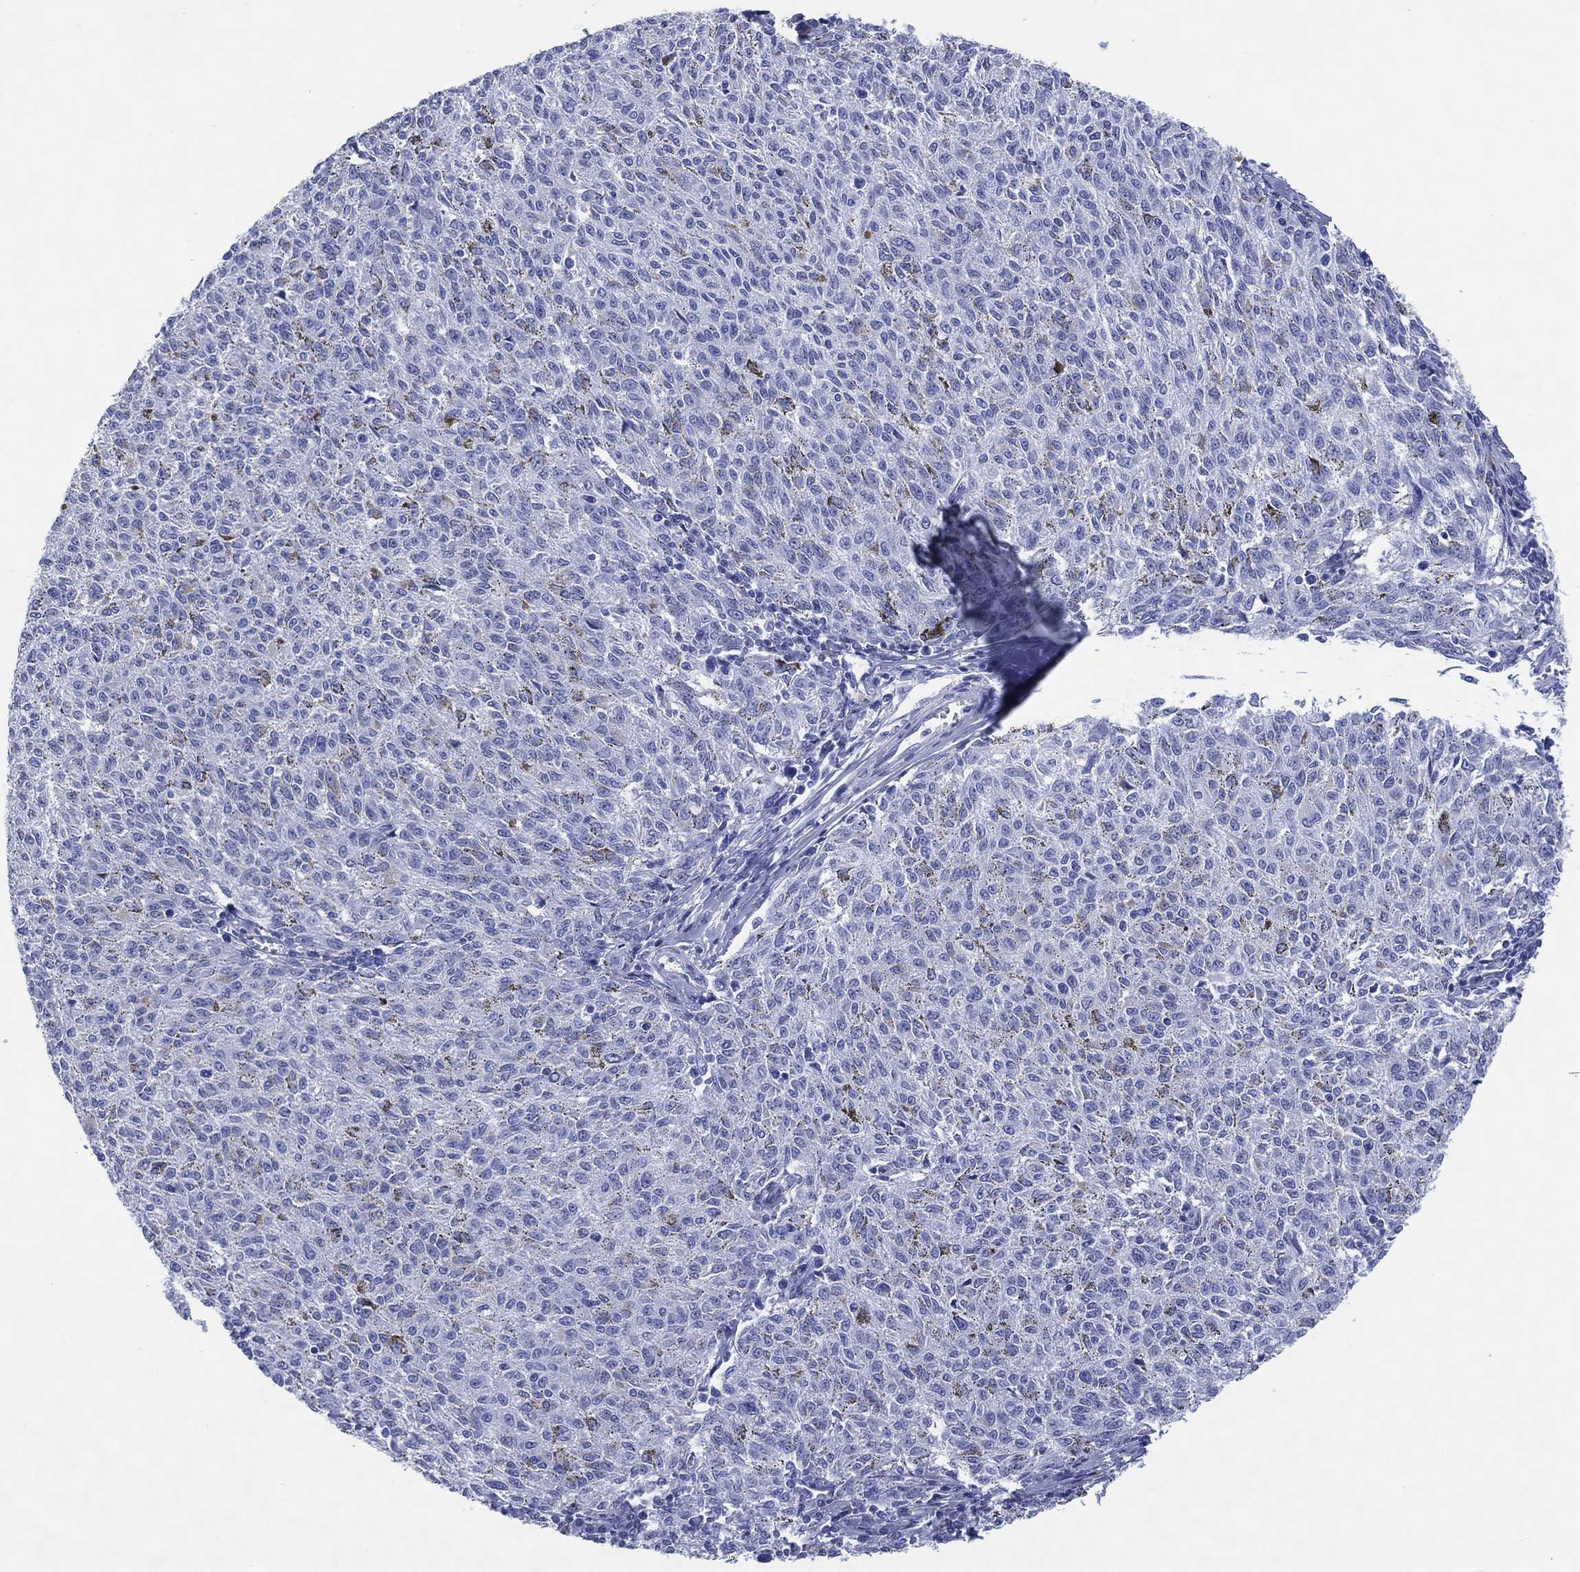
{"staining": {"intensity": "negative", "quantity": "none", "location": "none"}, "tissue": "melanoma", "cell_type": "Tumor cells", "image_type": "cancer", "snomed": [{"axis": "morphology", "description": "Malignant melanoma, NOS"}, {"axis": "topography", "description": "Skin"}], "caption": "Tumor cells show no significant protein expression in melanoma.", "gene": "LRRD1", "patient": {"sex": "female", "age": 72}}